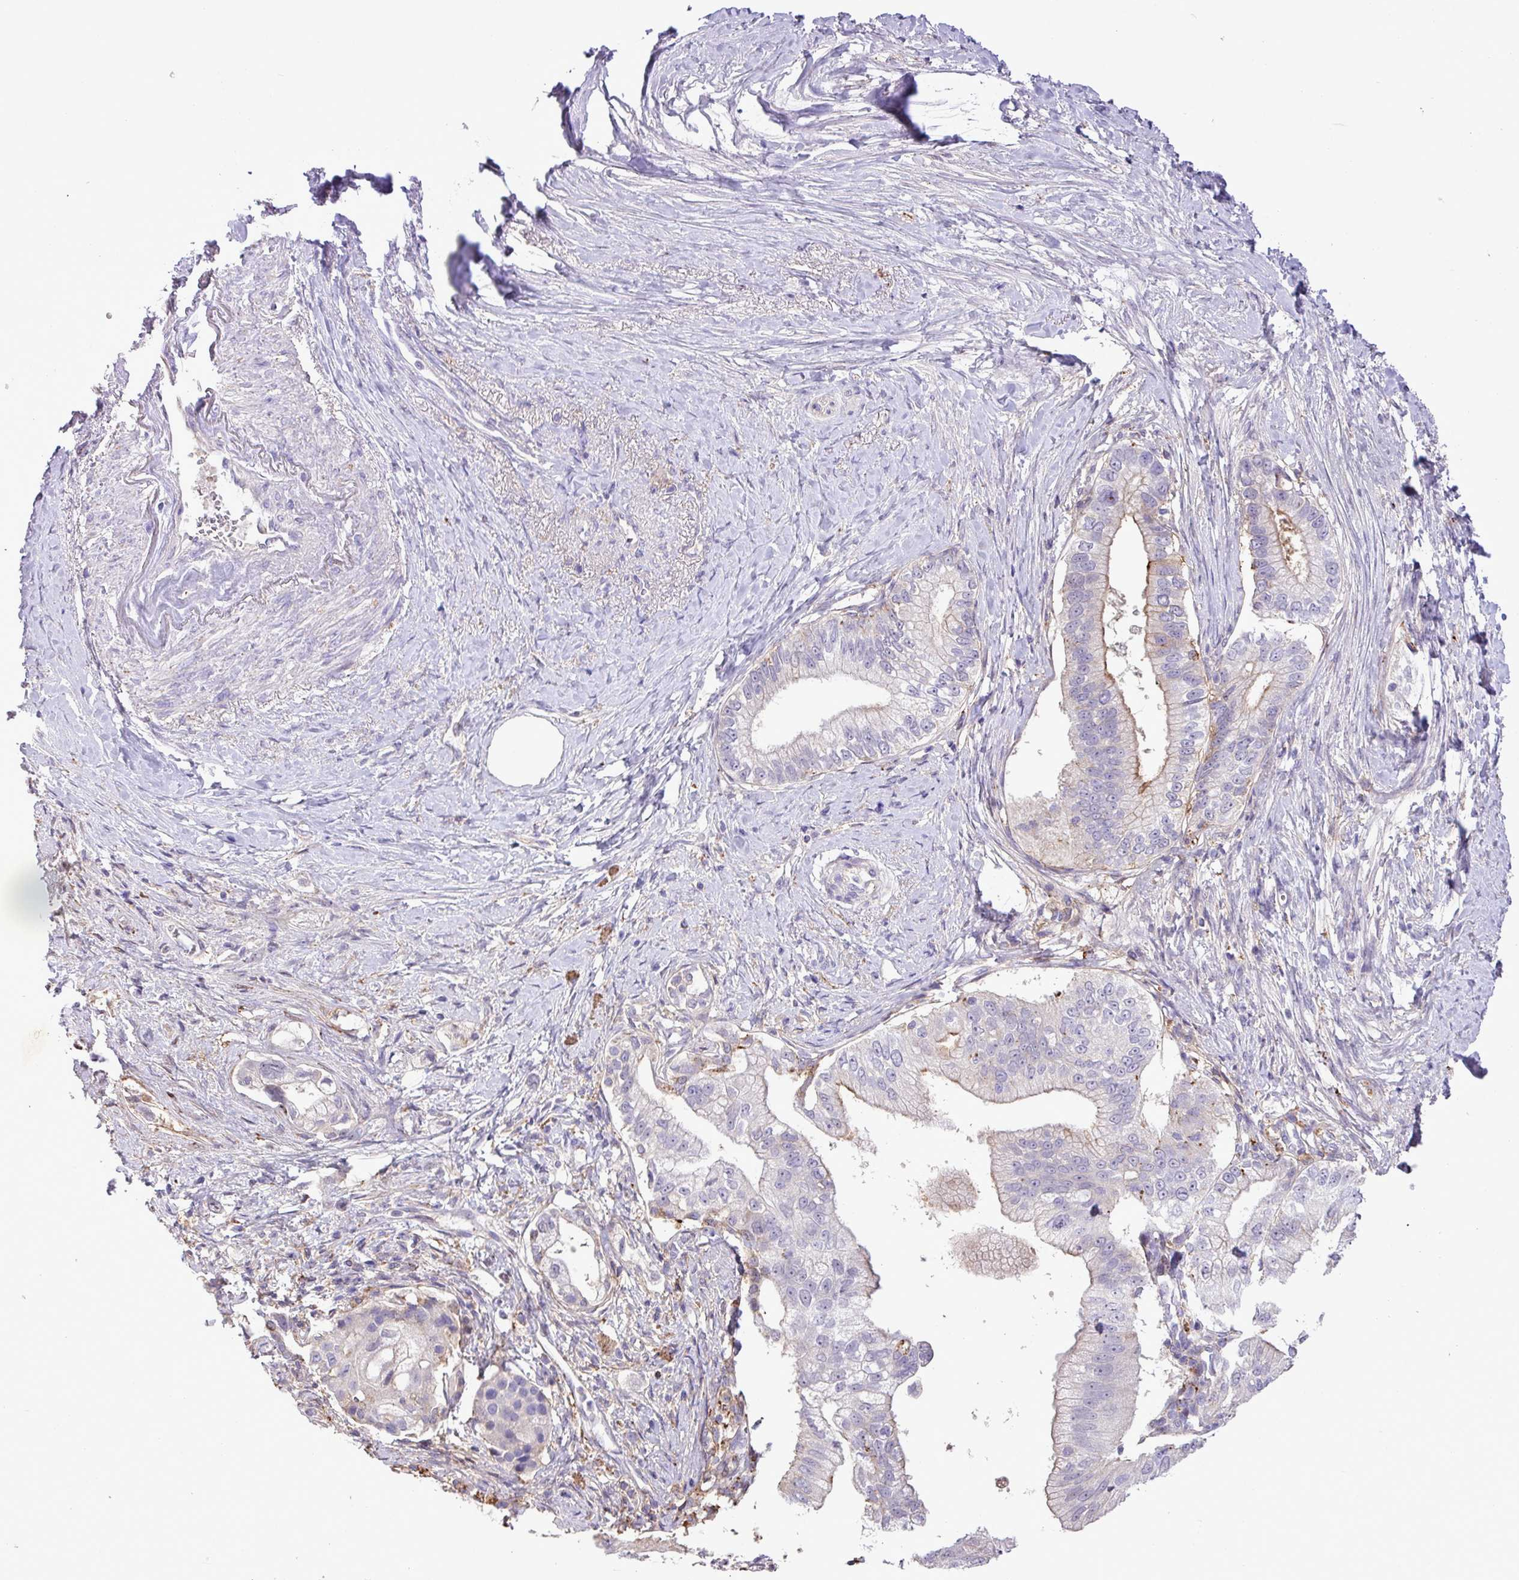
{"staining": {"intensity": "weak", "quantity": "<25%", "location": "cytoplasmic/membranous"}, "tissue": "pancreatic cancer", "cell_type": "Tumor cells", "image_type": "cancer", "snomed": [{"axis": "morphology", "description": "Adenocarcinoma, NOS"}, {"axis": "topography", "description": "Pancreas"}], "caption": "IHC histopathology image of human pancreatic cancer (adenocarcinoma) stained for a protein (brown), which displays no staining in tumor cells.", "gene": "RPP25L", "patient": {"sex": "male", "age": 70}}